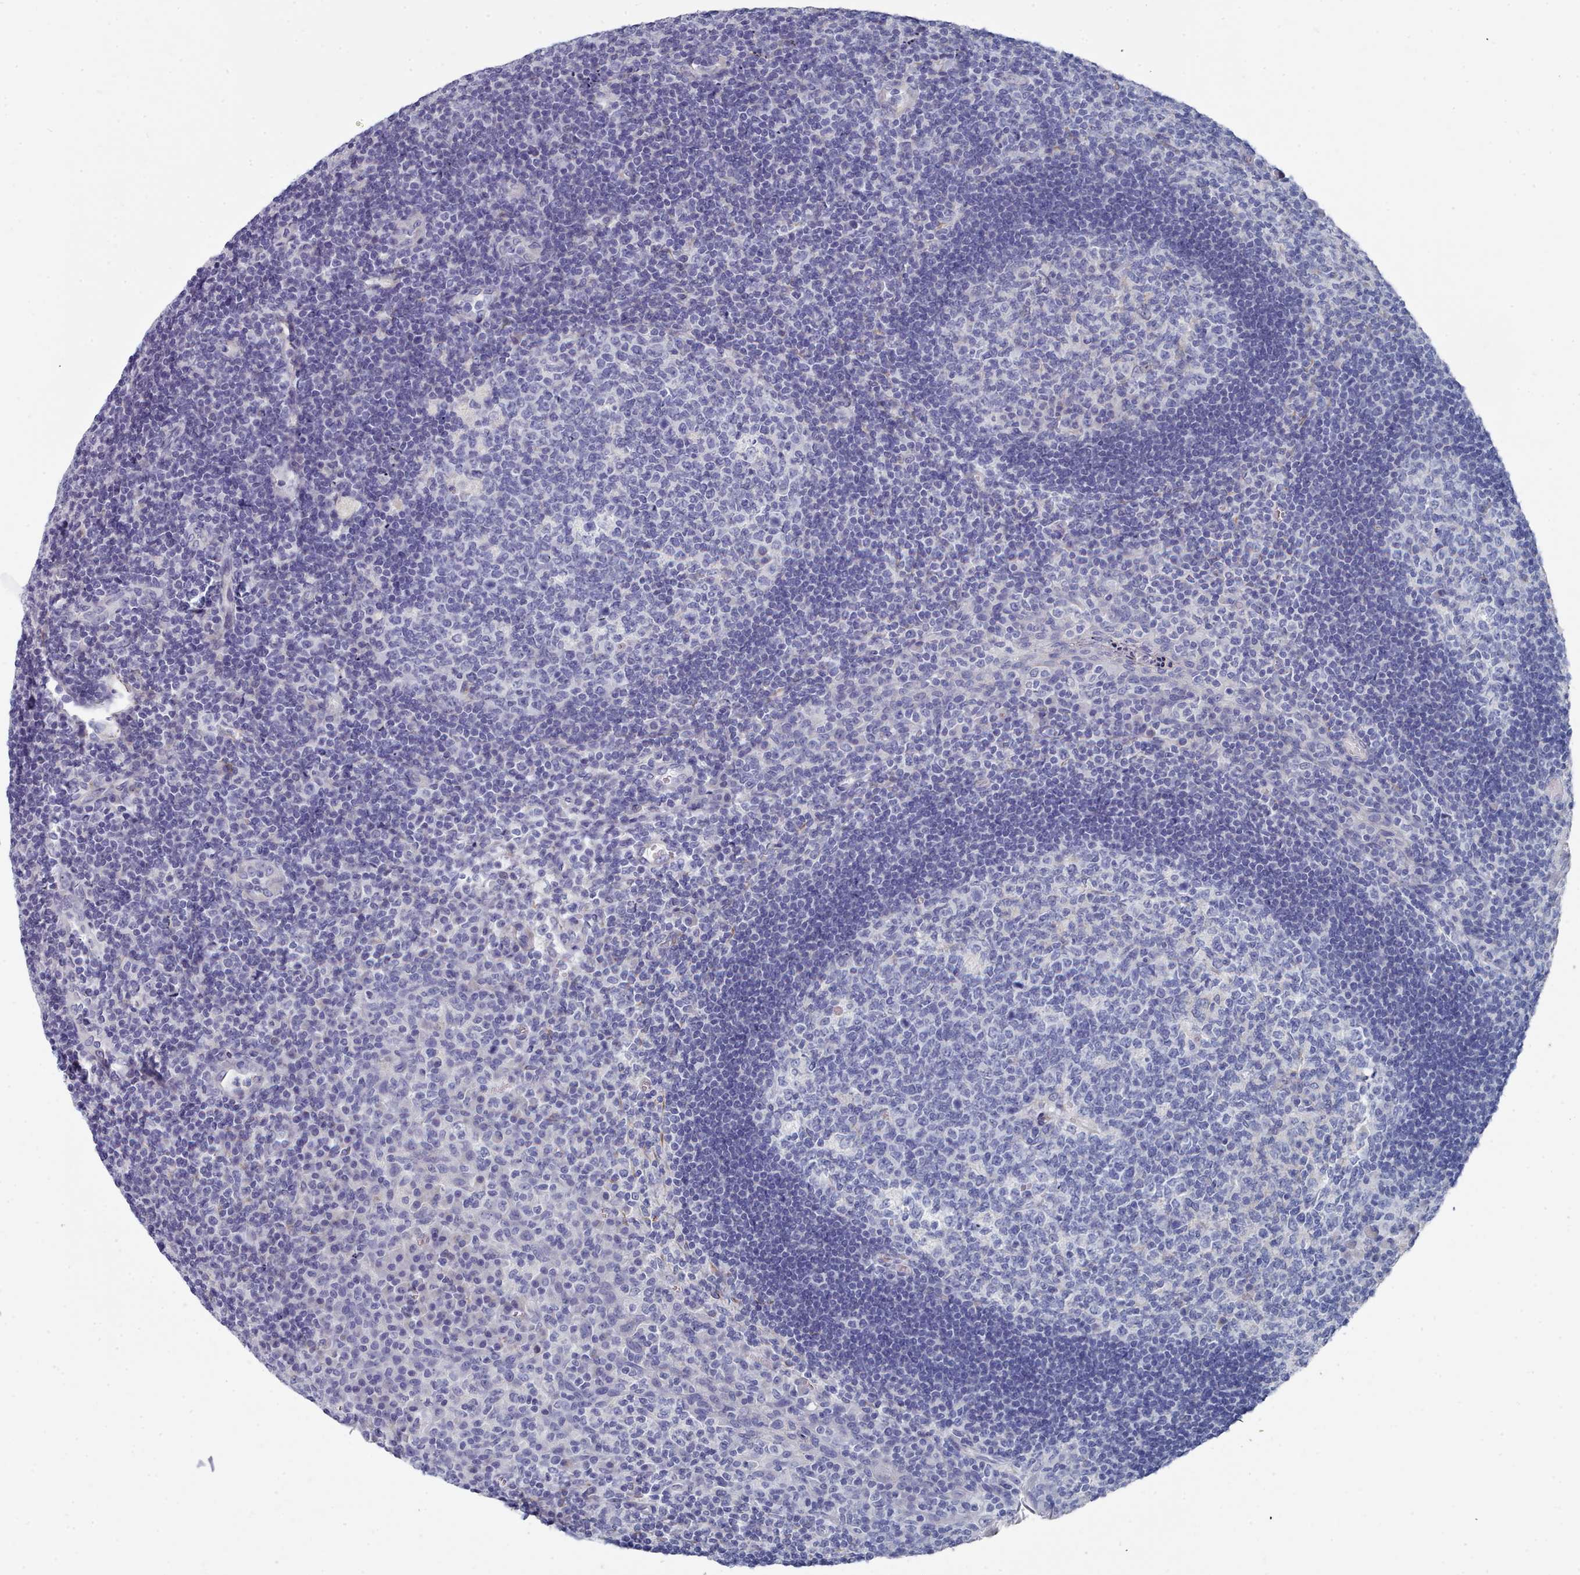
{"staining": {"intensity": "negative", "quantity": "none", "location": "none"}, "tissue": "tonsil", "cell_type": "Germinal center cells", "image_type": "normal", "snomed": [{"axis": "morphology", "description": "Normal tissue, NOS"}, {"axis": "topography", "description": "Tonsil"}], "caption": "High power microscopy photomicrograph of an immunohistochemistry image of benign tonsil, revealing no significant staining in germinal center cells.", "gene": "ENSG00000285188", "patient": {"sex": "male", "age": 17}}